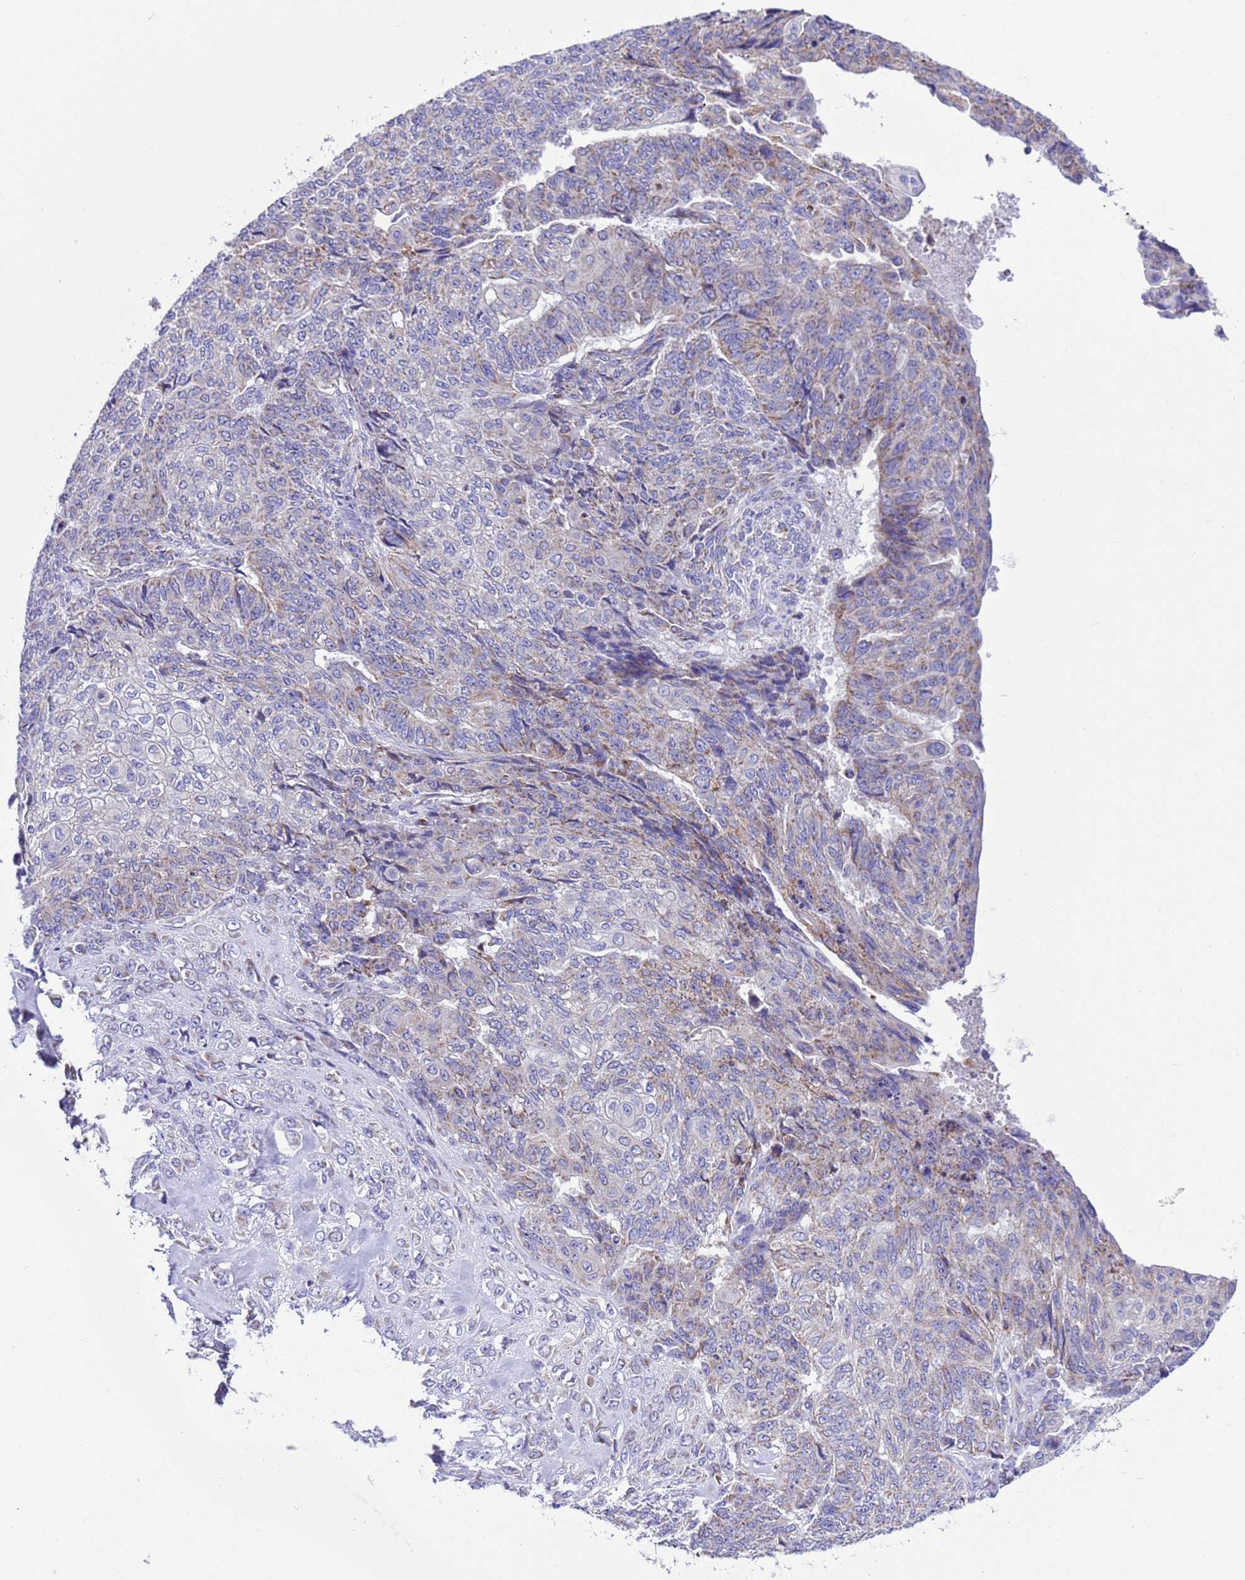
{"staining": {"intensity": "weak", "quantity": "<25%", "location": "cytoplasmic/membranous"}, "tissue": "endometrial cancer", "cell_type": "Tumor cells", "image_type": "cancer", "snomed": [{"axis": "morphology", "description": "Adenocarcinoma, NOS"}, {"axis": "topography", "description": "Endometrium"}], "caption": "Endometrial cancer (adenocarcinoma) stained for a protein using immunohistochemistry reveals no staining tumor cells.", "gene": "CCDC191", "patient": {"sex": "female", "age": 32}}